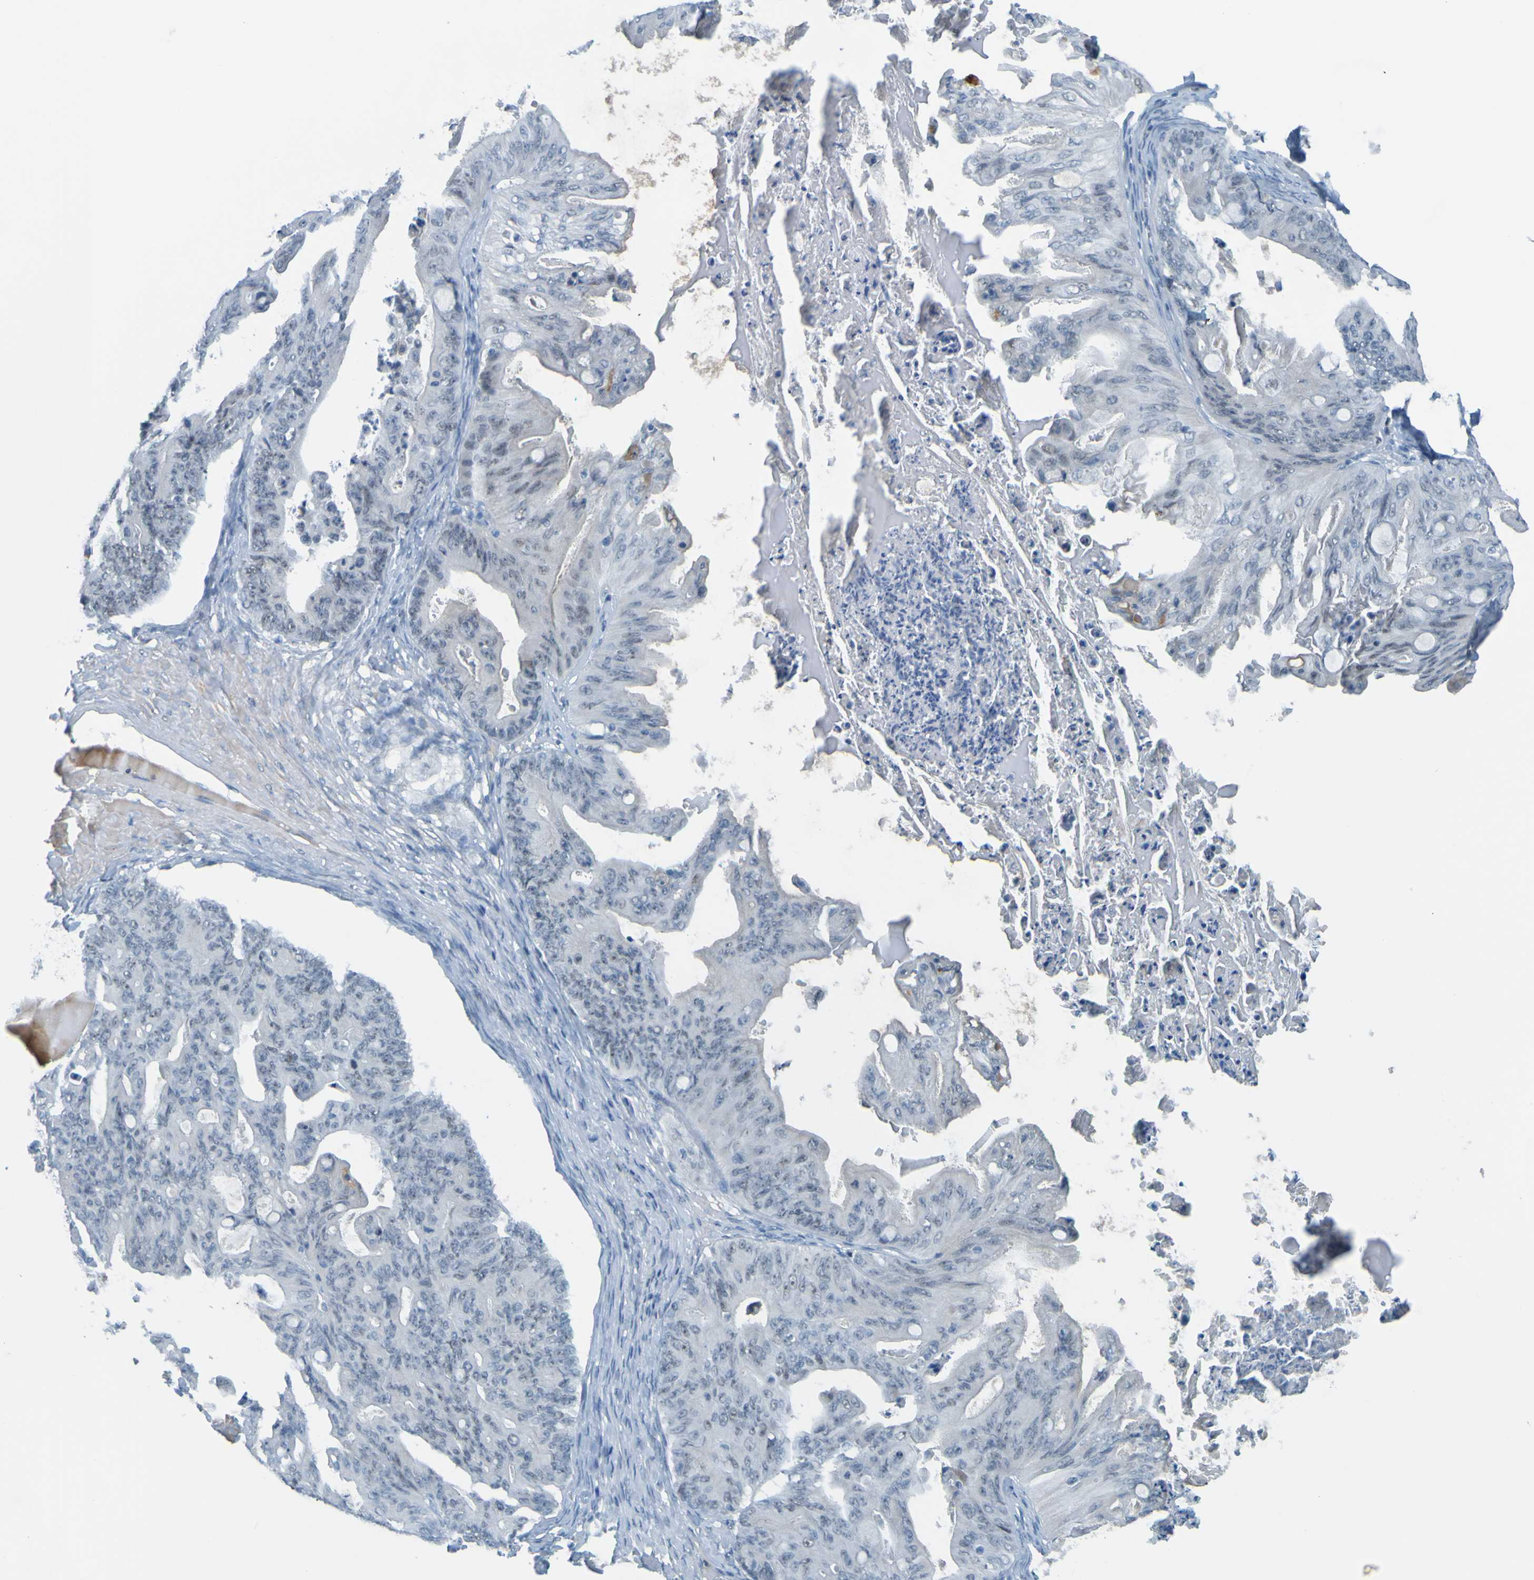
{"staining": {"intensity": "negative", "quantity": "none", "location": "none"}, "tissue": "ovarian cancer", "cell_type": "Tumor cells", "image_type": "cancer", "snomed": [{"axis": "morphology", "description": "Cystadenocarcinoma, mucinous, NOS"}, {"axis": "topography", "description": "Ovary"}], "caption": "Immunohistochemical staining of human mucinous cystadenocarcinoma (ovarian) shows no significant expression in tumor cells. (DAB immunohistochemistry (IHC) visualized using brightfield microscopy, high magnification).", "gene": "USP36", "patient": {"sex": "female", "age": 37}}